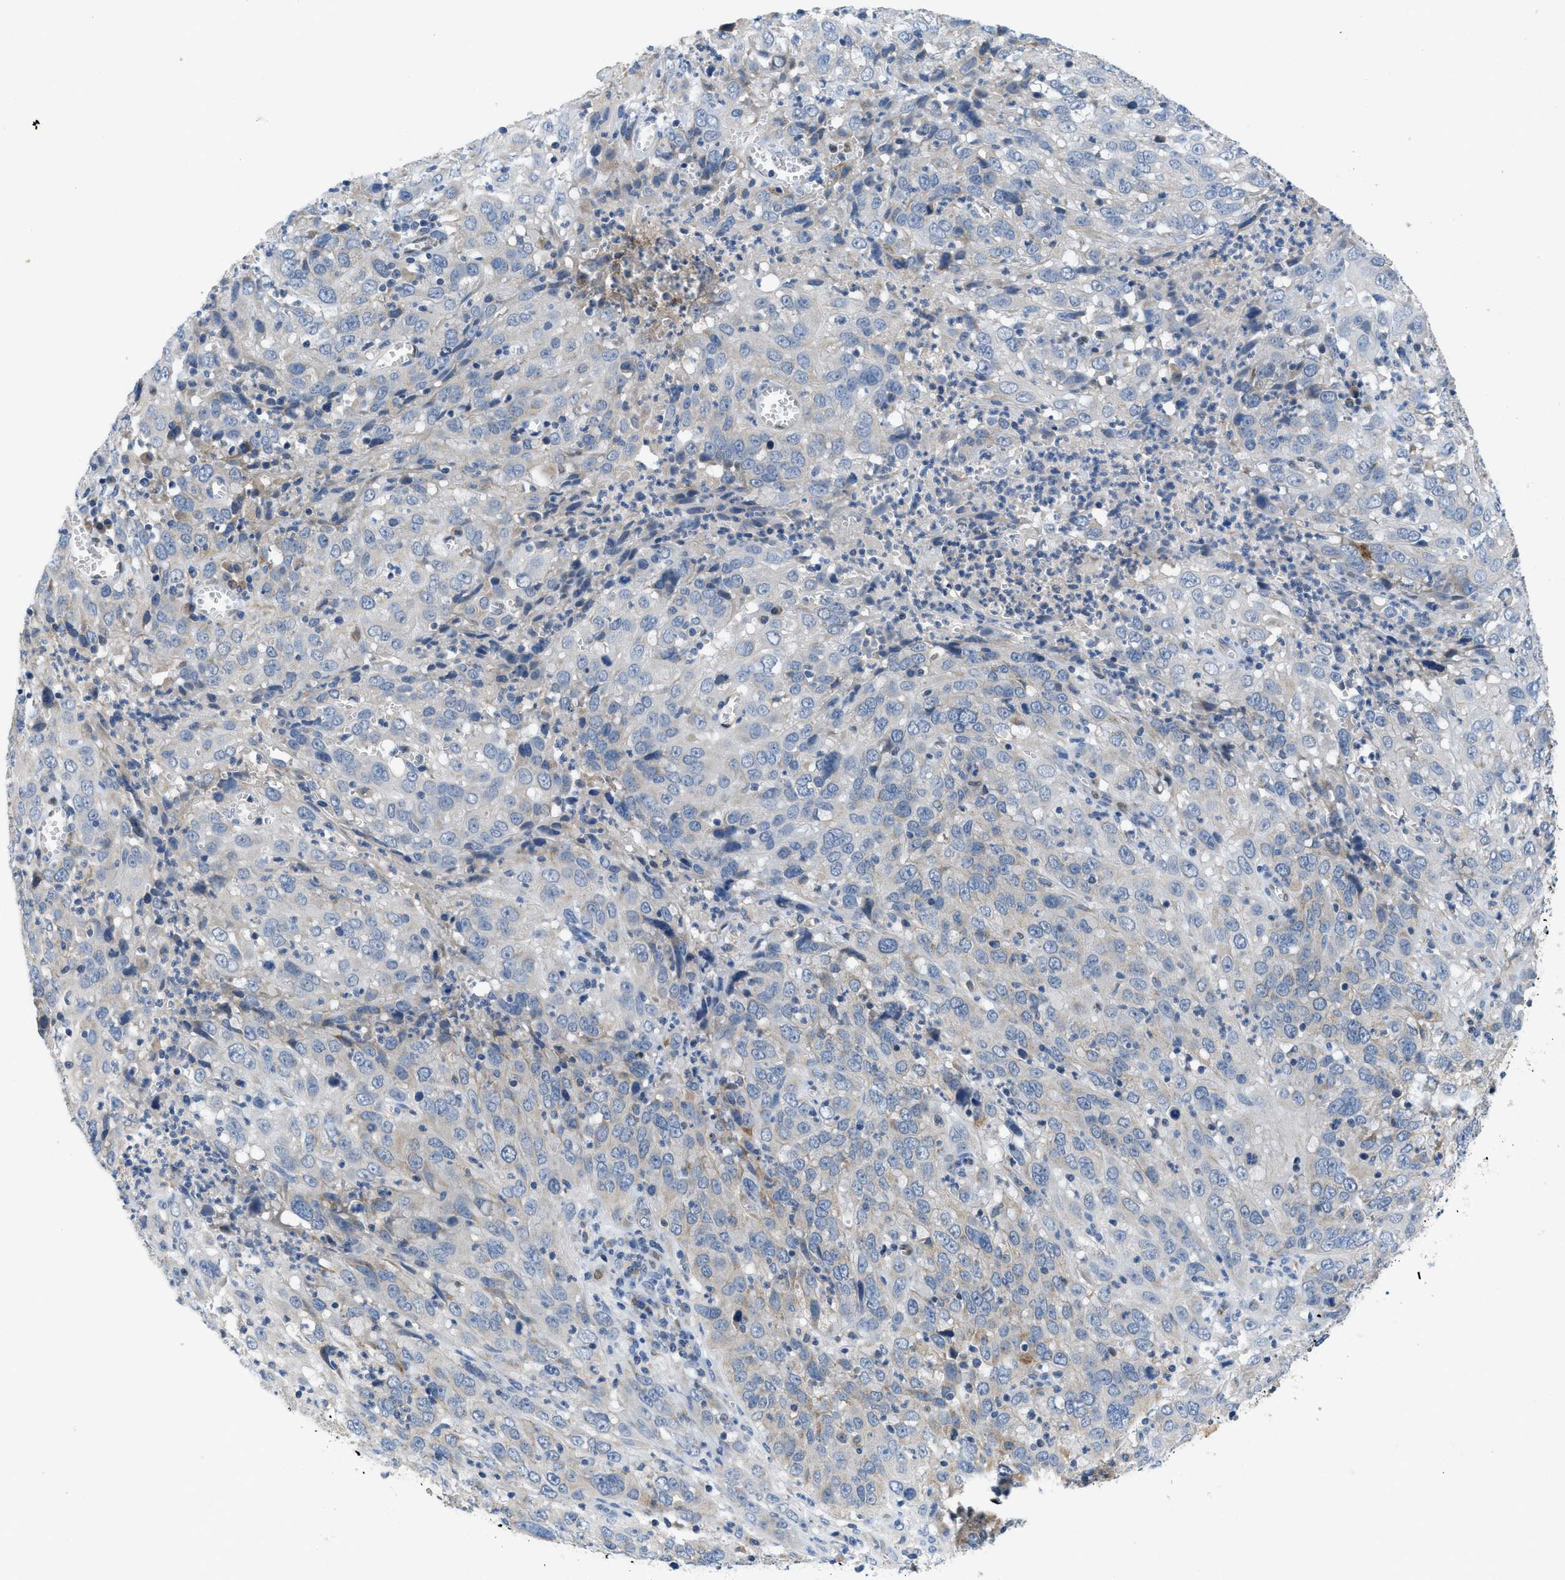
{"staining": {"intensity": "negative", "quantity": "none", "location": "none"}, "tissue": "cervical cancer", "cell_type": "Tumor cells", "image_type": "cancer", "snomed": [{"axis": "morphology", "description": "Squamous cell carcinoma, NOS"}, {"axis": "topography", "description": "Cervix"}], "caption": "High magnification brightfield microscopy of cervical cancer (squamous cell carcinoma) stained with DAB (brown) and counterstained with hematoxylin (blue): tumor cells show no significant staining.", "gene": "PNKD", "patient": {"sex": "female", "age": 32}}